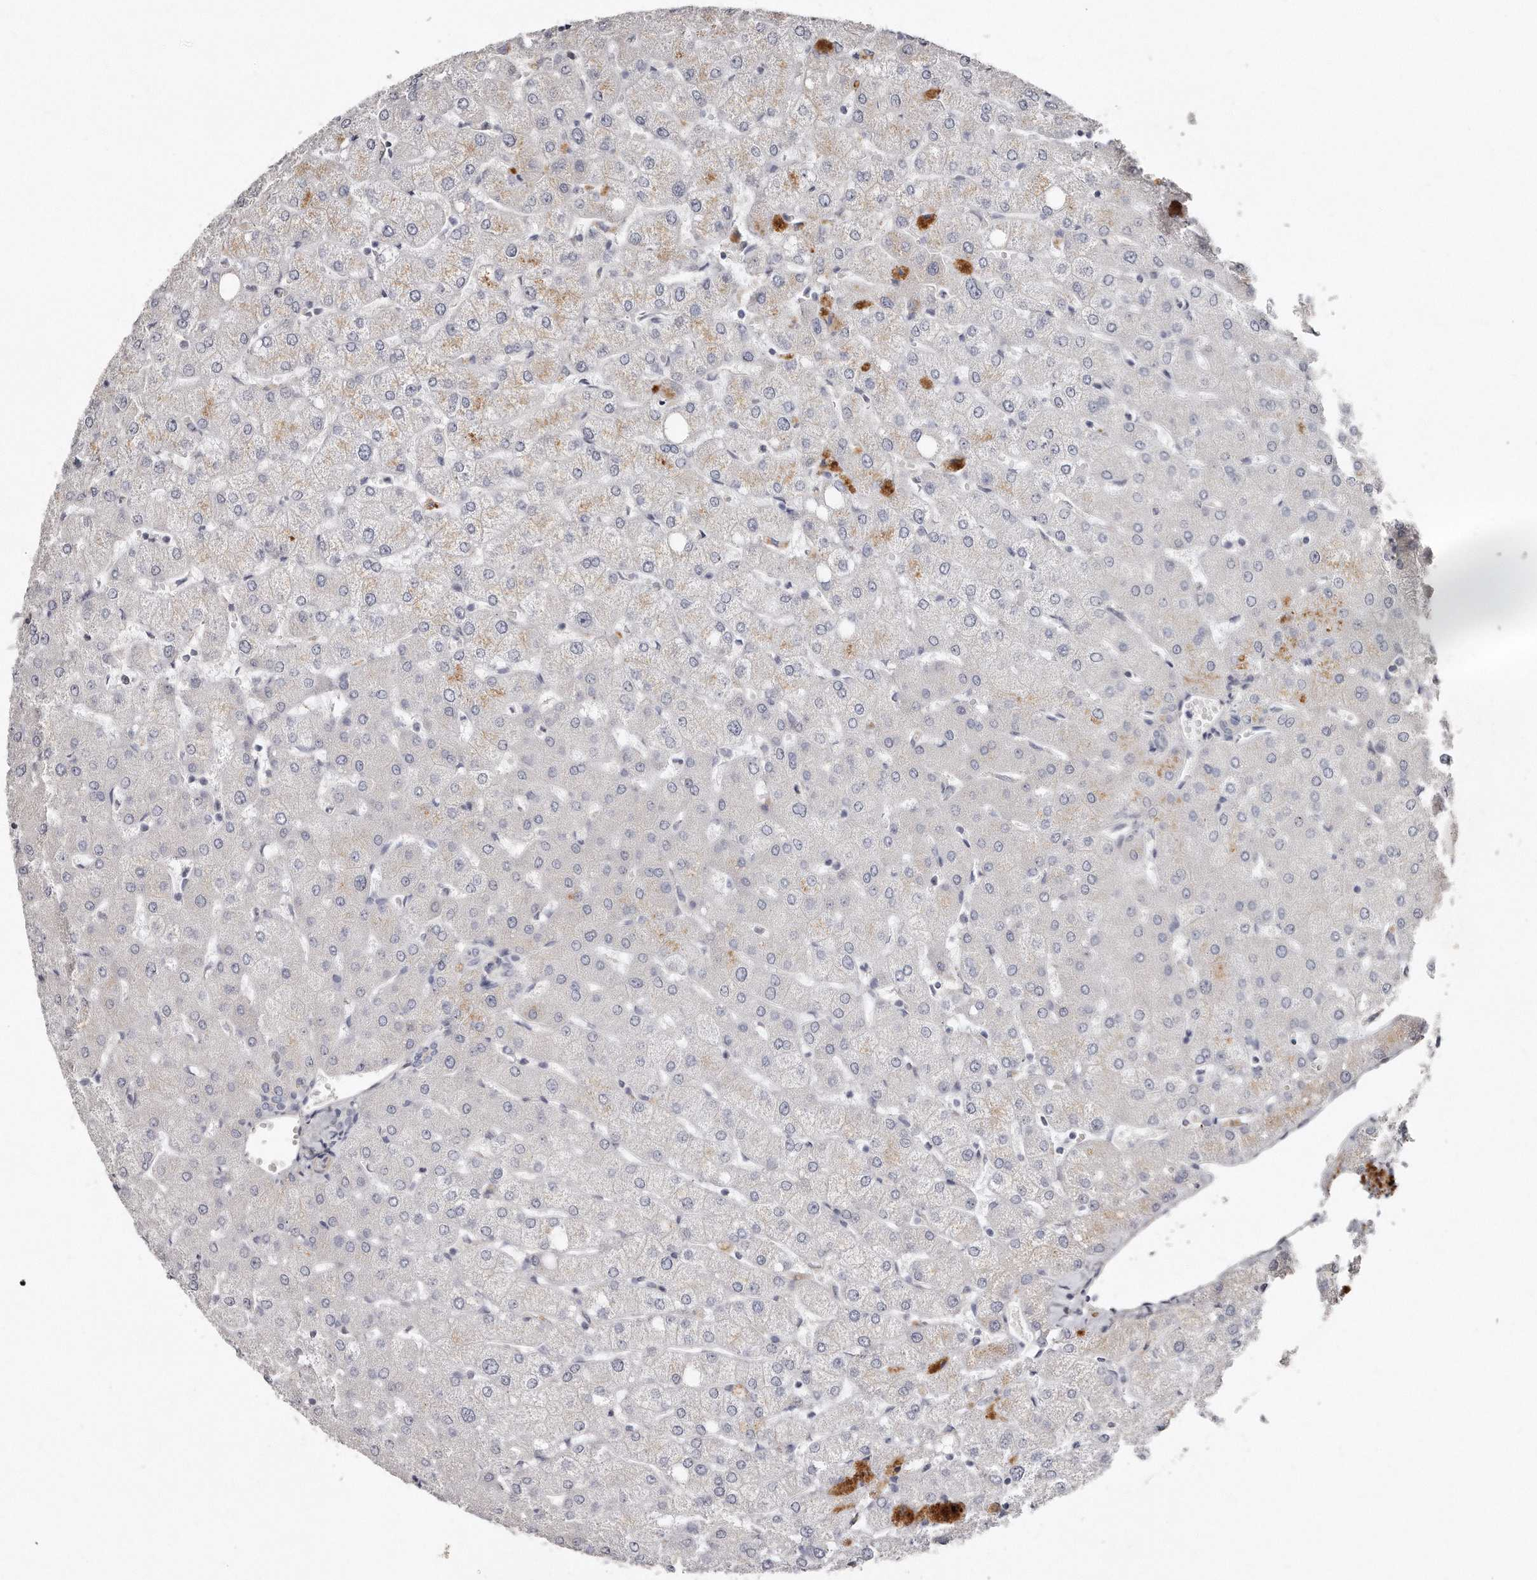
{"staining": {"intensity": "negative", "quantity": "none", "location": "none"}, "tissue": "liver", "cell_type": "Cholangiocytes", "image_type": "normal", "snomed": [{"axis": "morphology", "description": "Normal tissue, NOS"}, {"axis": "topography", "description": "Liver"}], "caption": "High magnification brightfield microscopy of unremarkable liver stained with DAB (brown) and counterstained with hematoxylin (blue): cholangiocytes show no significant expression. (DAB immunohistochemistry with hematoxylin counter stain).", "gene": "LMOD1", "patient": {"sex": "female", "age": 54}}